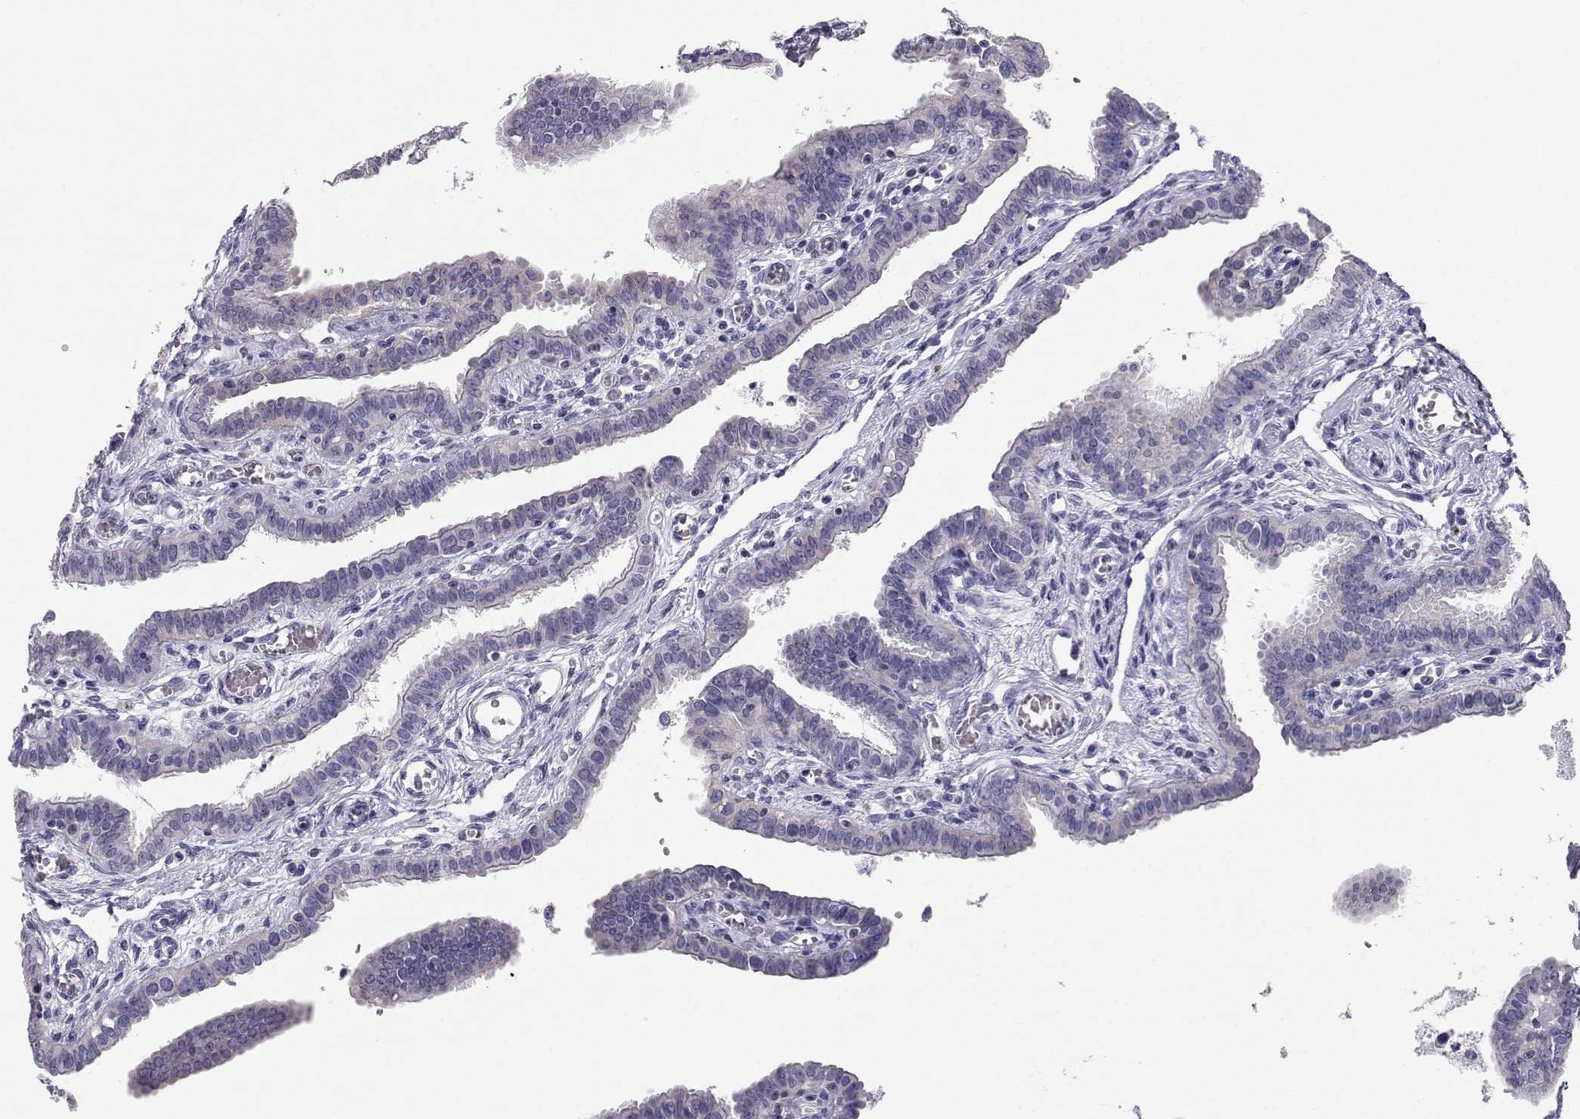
{"staining": {"intensity": "negative", "quantity": "none", "location": "none"}, "tissue": "fallopian tube", "cell_type": "Glandular cells", "image_type": "normal", "snomed": [{"axis": "morphology", "description": "Normal tissue, NOS"}, {"axis": "morphology", "description": "Carcinoma, endometroid"}, {"axis": "topography", "description": "Fallopian tube"}, {"axis": "topography", "description": "Ovary"}], "caption": "An IHC image of normal fallopian tube is shown. There is no staining in glandular cells of fallopian tube.", "gene": "GPR26", "patient": {"sex": "female", "age": 42}}